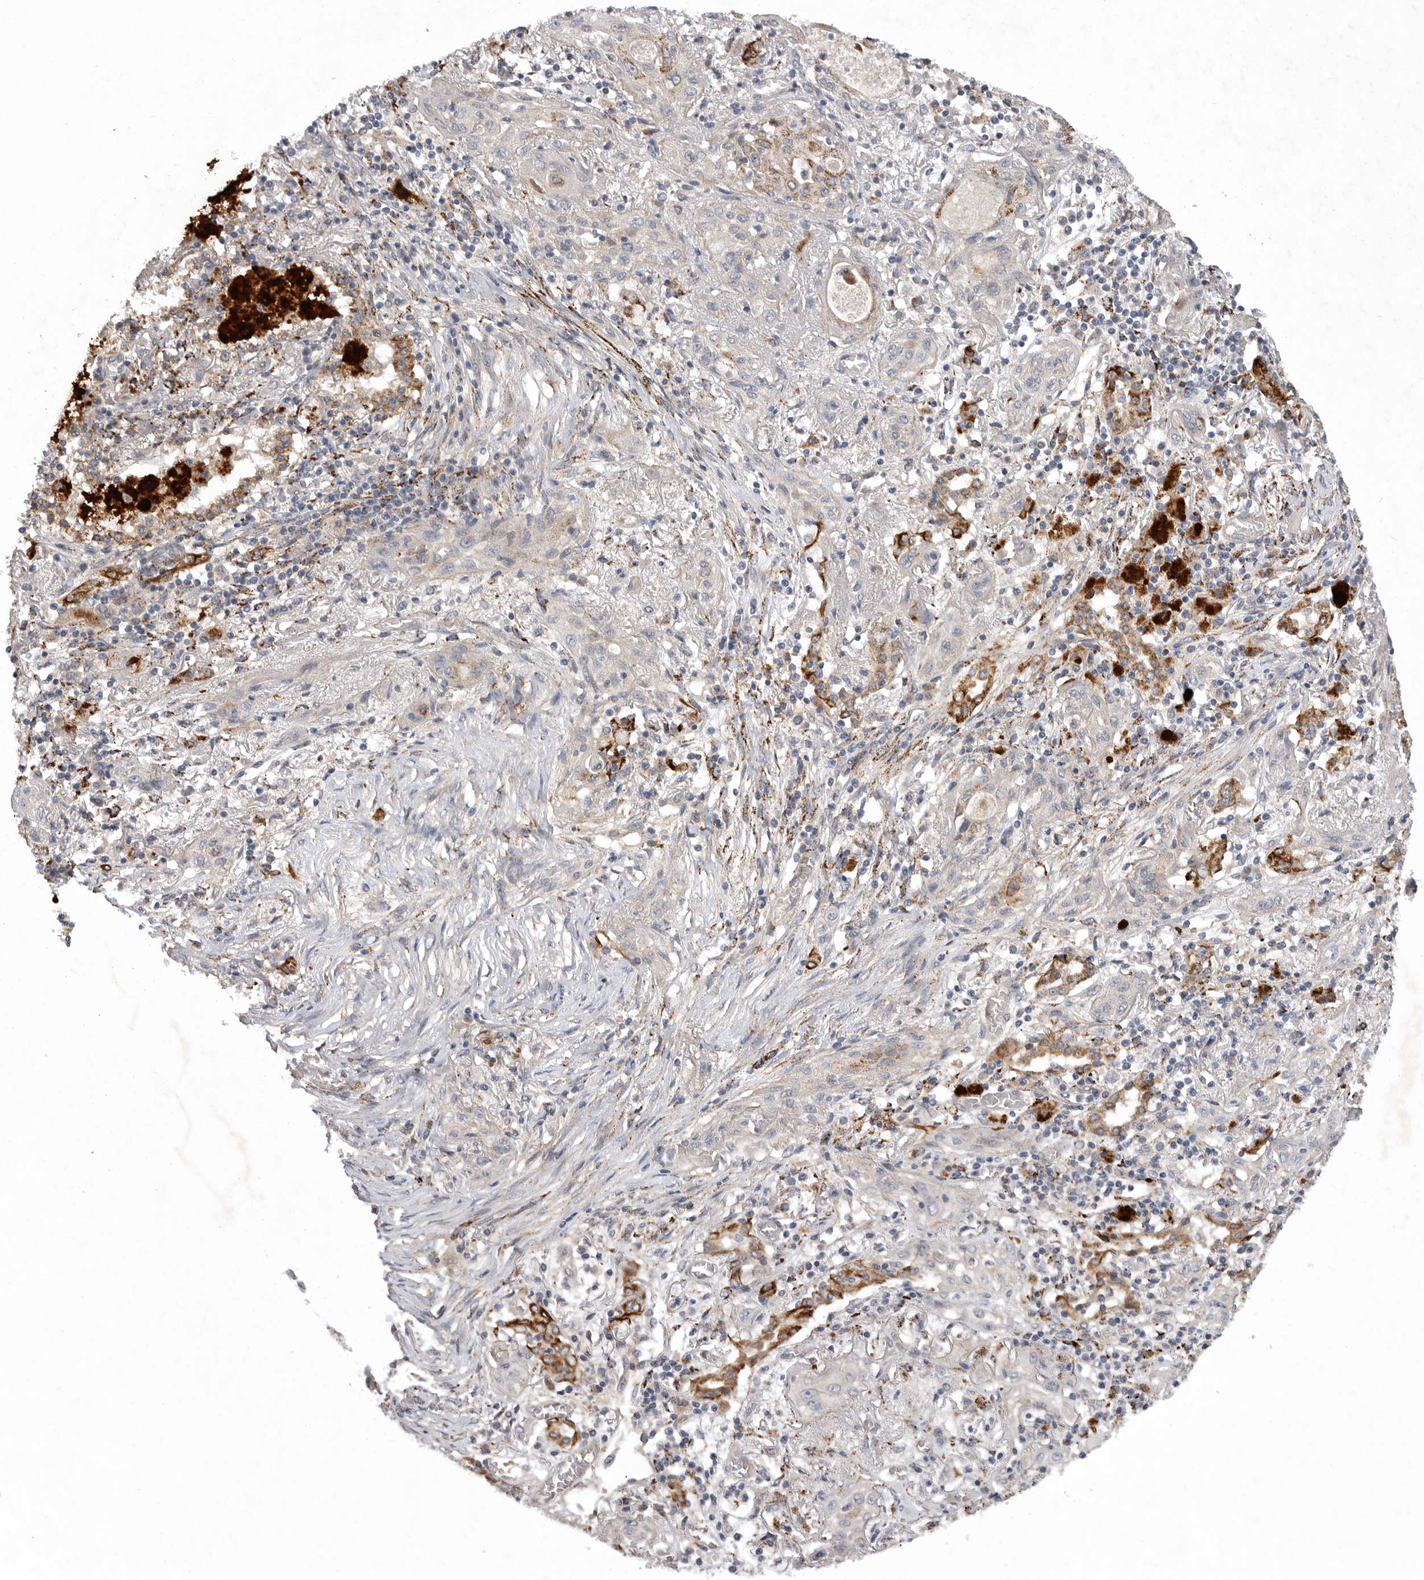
{"staining": {"intensity": "negative", "quantity": "none", "location": "none"}, "tissue": "lung cancer", "cell_type": "Tumor cells", "image_type": "cancer", "snomed": [{"axis": "morphology", "description": "Squamous cell carcinoma, NOS"}, {"axis": "topography", "description": "Lung"}], "caption": "Tumor cells show no significant staining in lung squamous cell carcinoma. (DAB immunohistochemistry (IHC) with hematoxylin counter stain).", "gene": "DHDDS", "patient": {"sex": "female", "age": 47}}